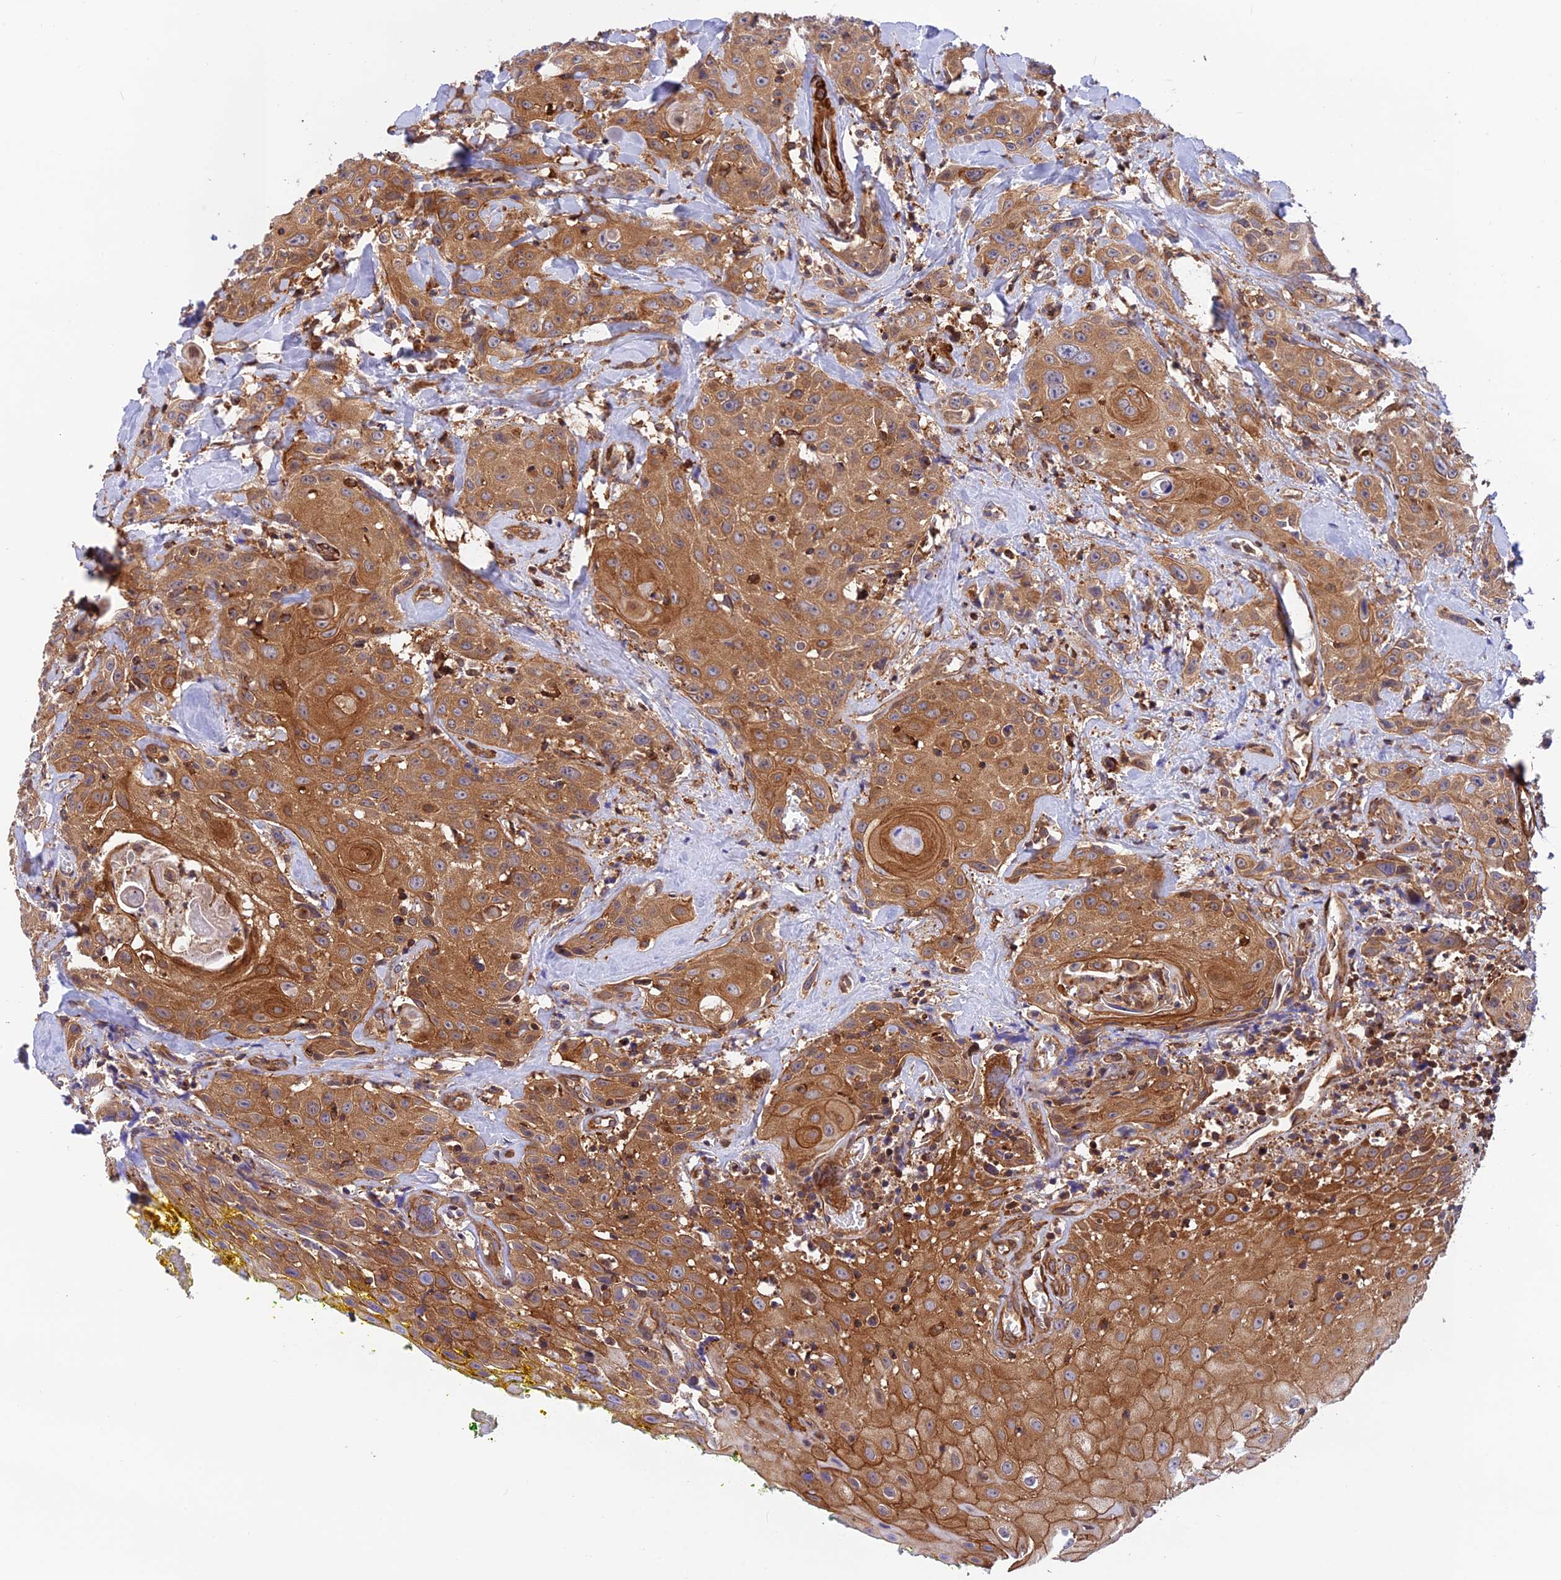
{"staining": {"intensity": "moderate", "quantity": ">75%", "location": "cytoplasmic/membranous"}, "tissue": "head and neck cancer", "cell_type": "Tumor cells", "image_type": "cancer", "snomed": [{"axis": "morphology", "description": "Squamous cell carcinoma, NOS"}, {"axis": "topography", "description": "Oral tissue"}, {"axis": "topography", "description": "Head-Neck"}], "caption": "Human head and neck cancer stained for a protein (brown) demonstrates moderate cytoplasmic/membranous positive expression in about >75% of tumor cells.", "gene": "EVI5L", "patient": {"sex": "female", "age": 82}}